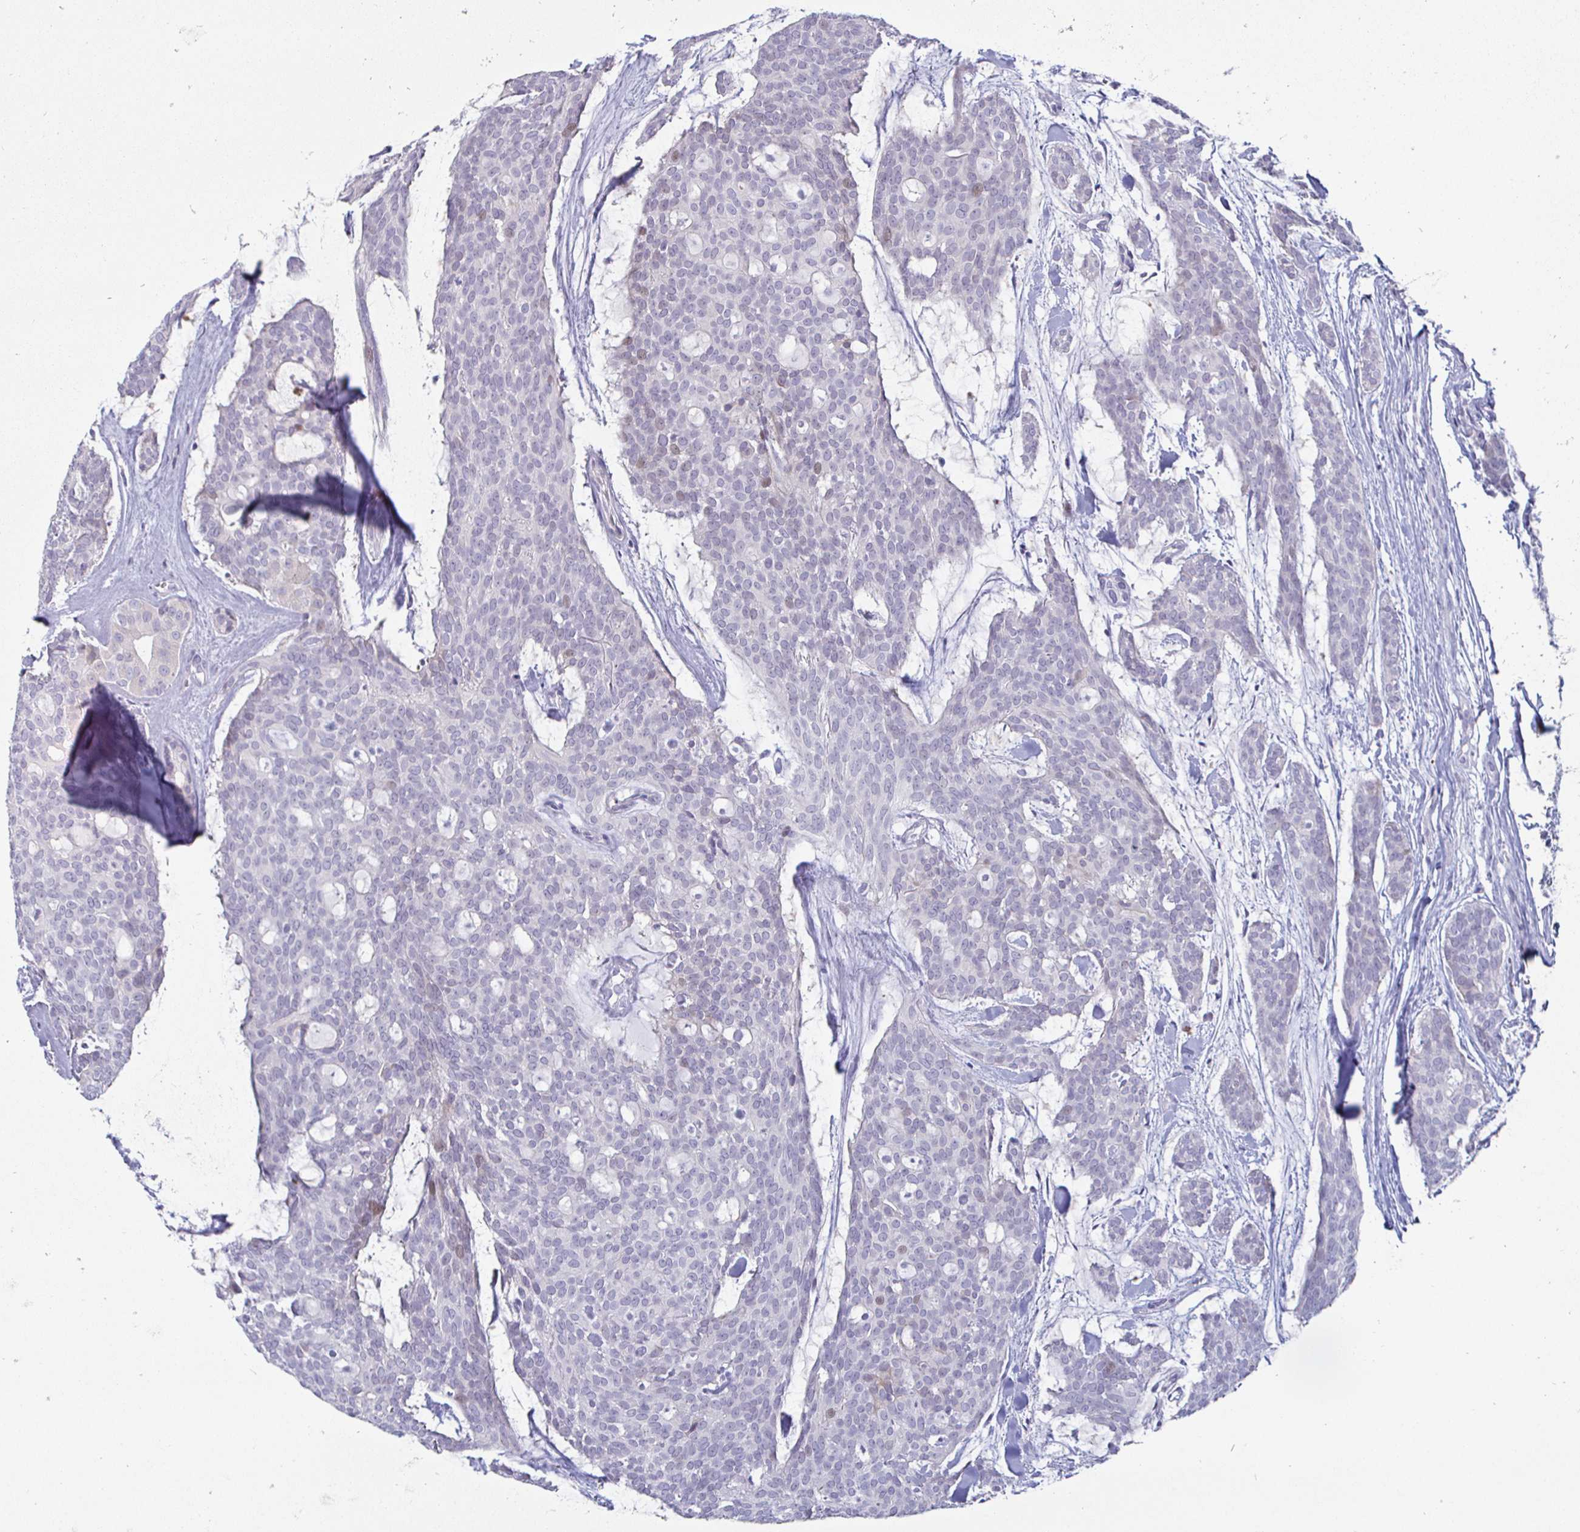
{"staining": {"intensity": "negative", "quantity": "none", "location": "none"}, "tissue": "head and neck cancer", "cell_type": "Tumor cells", "image_type": "cancer", "snomed": [{"axis": "morphology", "description": "Adenocarcinoma, NOS"}, {"axis": "topography", "description": "Head-Neck"}], "caption": "High power microscopy image of an immunohistochemistry (IHC) histopathology image of head and neck cancer, revealing no significant staining in tumor cells.", "gene": "DMRTB1", "patient": {"sex": "male", "age": 66}}